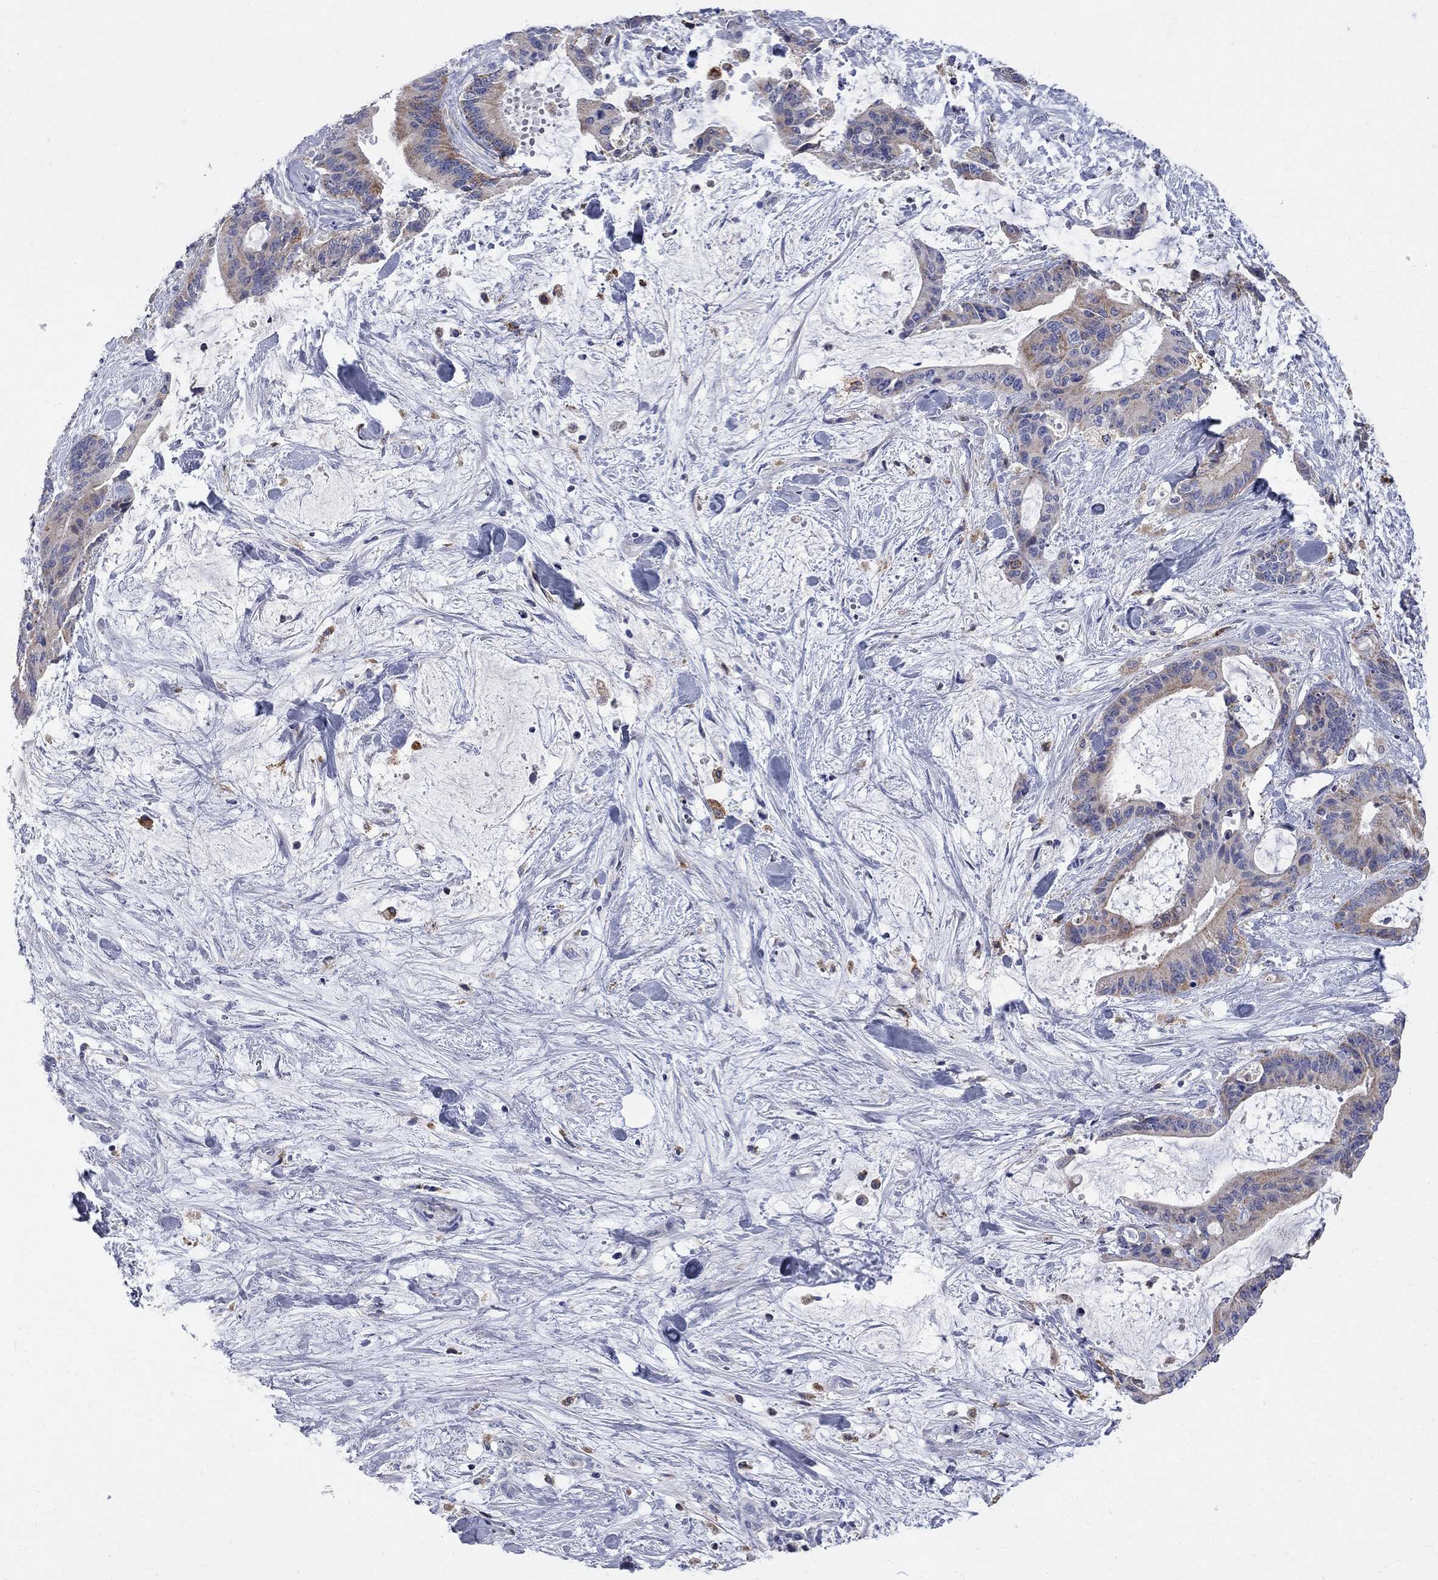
{"staining": {"intensity": "moderate", "quantity": "25%-75%", "location": "cytoplasmic/membranous"}, "tissue": "liver cancer", "cell_type": "Tumor cells", "image_type": "cancer", "snomed": [{"axis": "morphology", "description": "Cholangiocarcinoma"}, {"axis": "topography", "description": "Liver"}], "caption": "This is a micrograph of immunohistochemistry staining of liver cancer, which shows moderate expression in the cytoplasmic/membranous of tumor cells.", "gene": "ACSL1", "patient": {"sex": "female", "age": 73}}